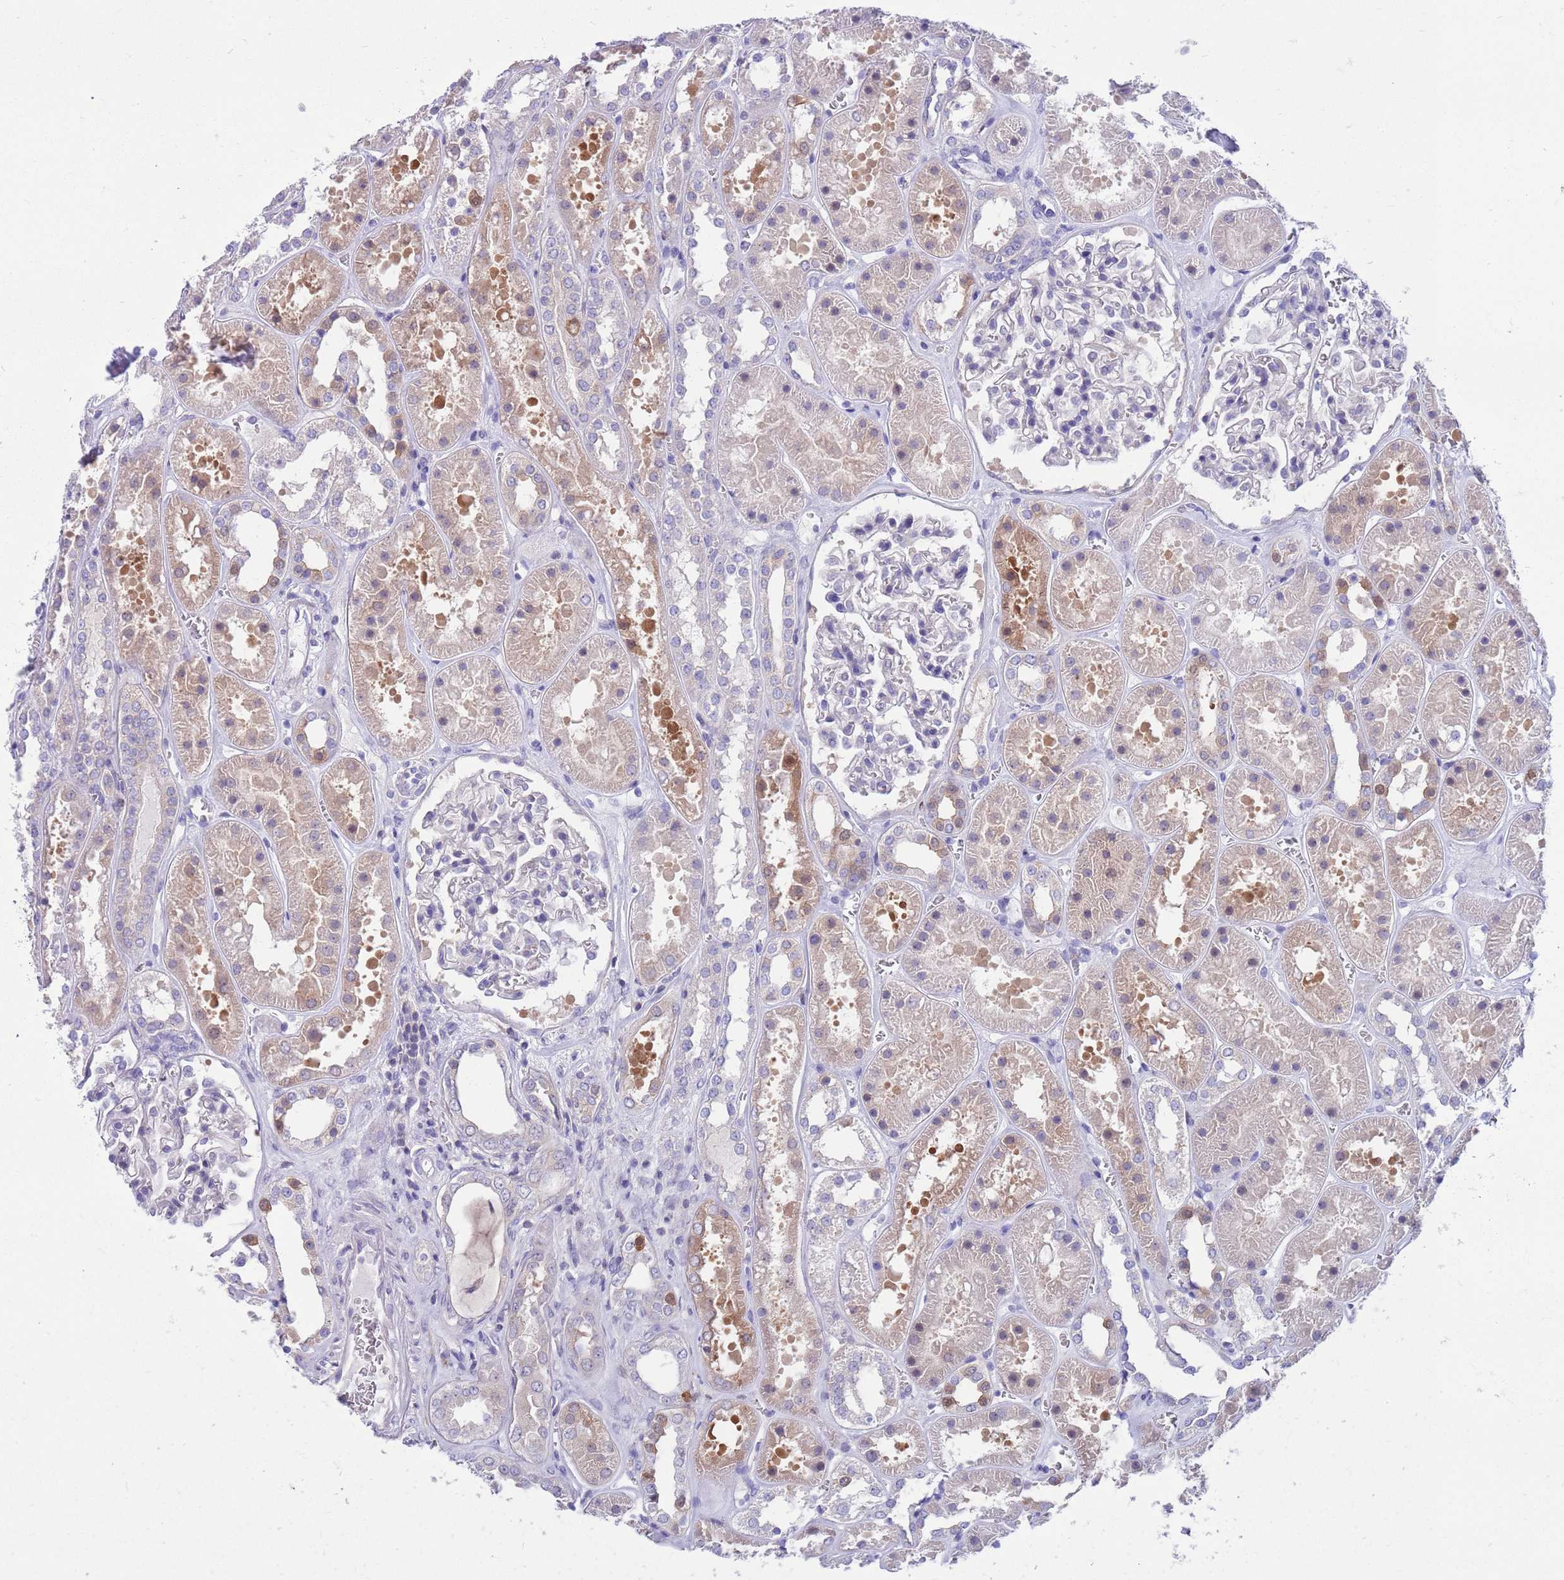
{"staining": {"intensity": "negative", "quantity": "none", "location": "none"}, "tissue": "kidney", "cell_type": "Cells in glomeruli", "image_type": "normal", "snomed": [{"axis": "morphology", "description": "Normal tissue, NOS"}, {"axis": "topography", "description": "Kidney"}], "caption": "IHC of benign human kidney shows no expression in cells in glomeruli. (DAB immunohistochemistry (IHC) with hematoxylin counter stain).", "gene": "KLHL29", "patient": {"sex": "female", "age": 41}}